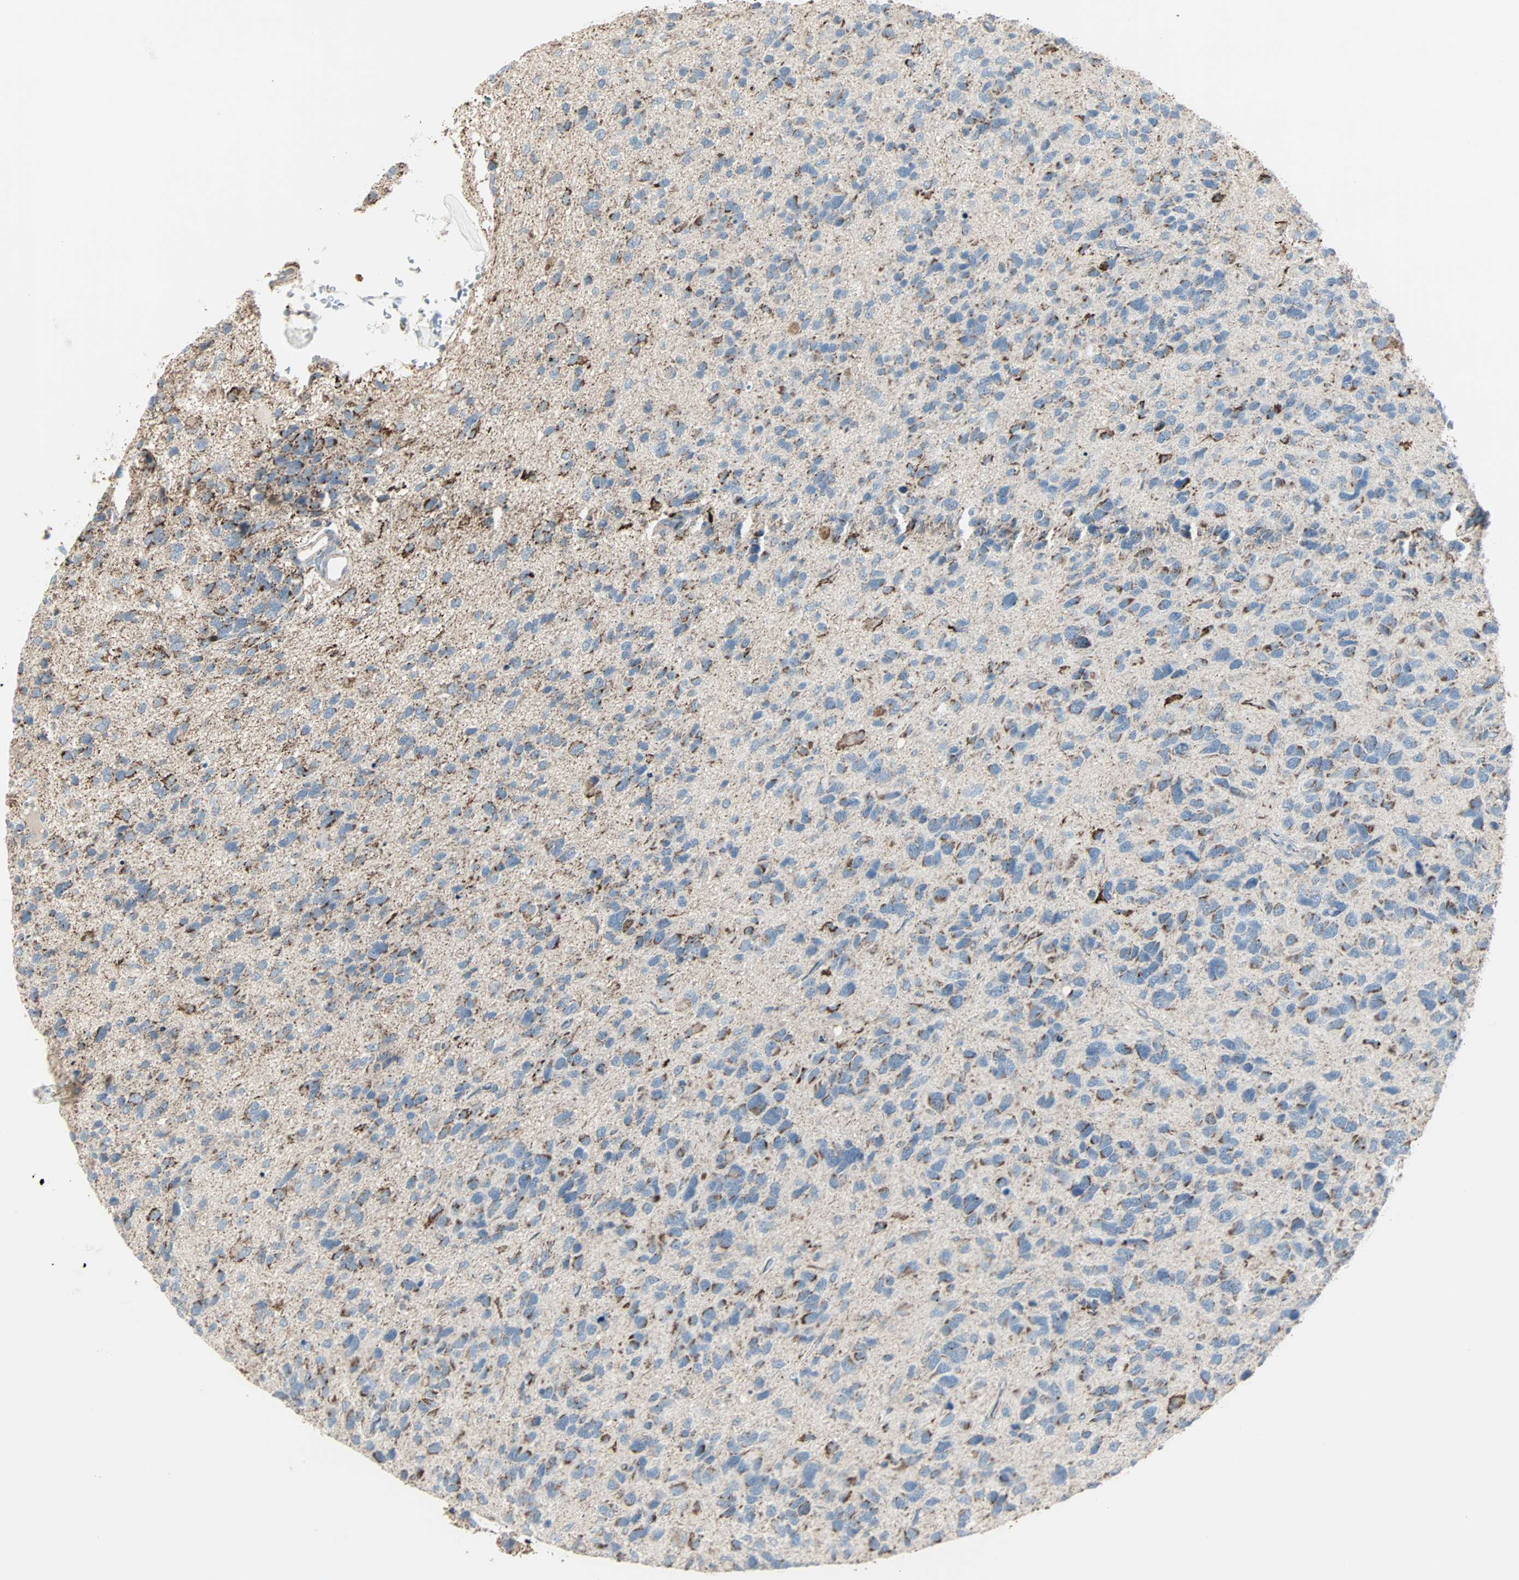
{"staining": {"intensity": "moderate", "quantity": "25%-75%", "location": "cytoplasmic/membranous"}, "tissue": "glioma", "cell_type": "Tumor cells", "image_type": "cancer", "snomed": [{"axis": "morphology", "description": "Glioma, malignant, High grade"}, {"axis": "topography", "description": "Brain"}], "caption": "A brown stain shows moderate cytoplasmic/membranous positivity of a protein in glioma tumor cells.", "gene": "IDH2", "patient": {"sex": "female", "age": 58}}